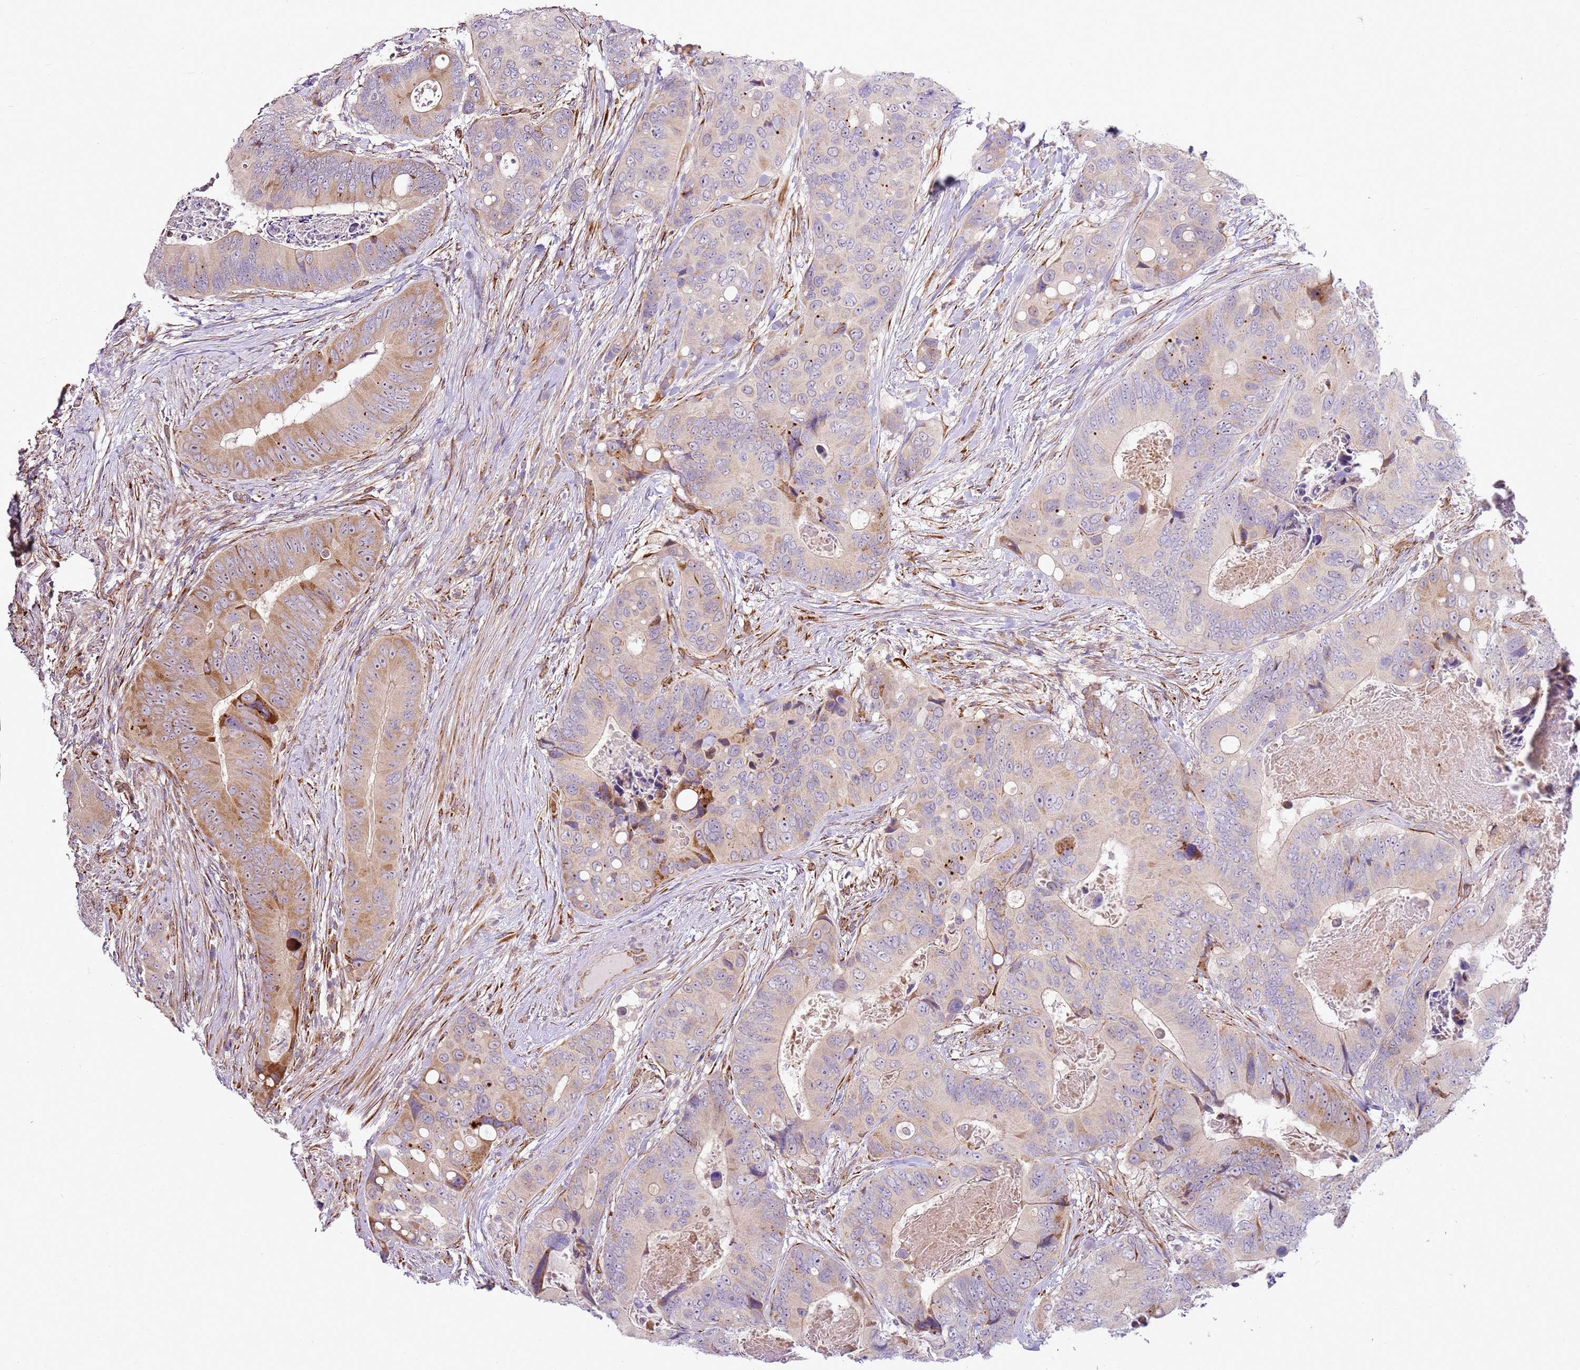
{"staining": {"intensity": "moderate", "quantity": "<25%", "location": "cytoplasmic/membranous"}, "tissue": "colorectal cancer", "cell_type": "Tumor cells", "image_type": "cancer", "snomed": [{"axis": "morphology", "description": "Adenocarcinoma, NOS"}, {"axis": "topography", "description": "Colon"}], "caption": "Immunohistochemistry (IHC) staining of colorectal cancer, which shows low levels of moderate cytoplasmic/membranous staining in about <25% of tumor cells indicating moderate cytoplasmic/membranous protein staining. The staining was performed using DAB (brown) for protein detection and nuclei were counterstained in hematoxylin (blue).", "gene": "GRAP", "patient": {"sex": "male", "age": 84}}